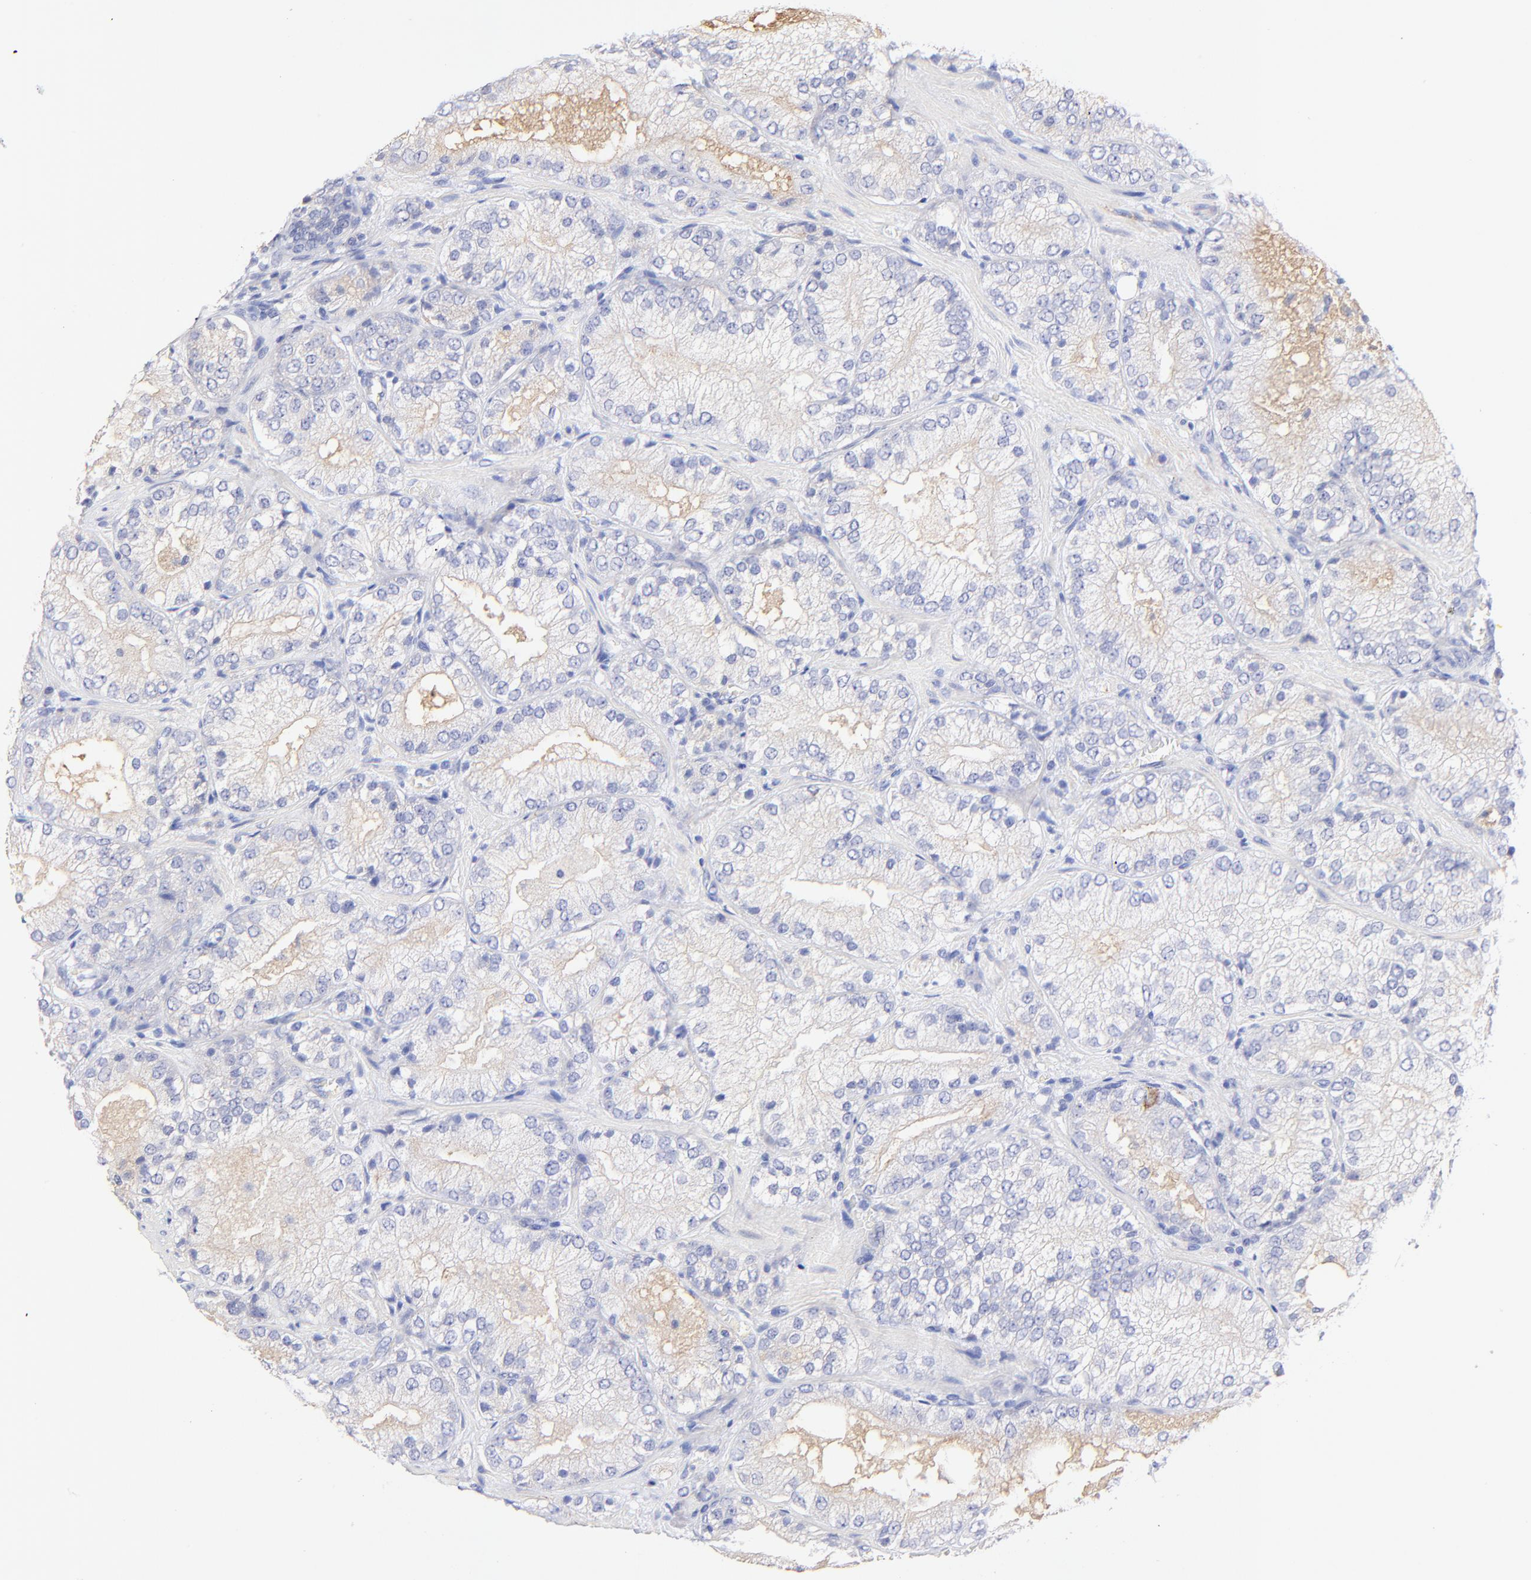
{"staining": {"intensity": "weak", "quantity": "<25%", "location": "cytoplasmic/membranous"}, "tissue": "prostate cancer", "cell_type": "Tumor cells", "image_type": "cancer", "snomed": [{"axis": "morphology", "description": "Adenocarcinoma, Low grade"}, {"axis": "topography", "description": "Prostate"}], "caption": "Human prostate low-grade adenocarcinoma stained for a protein using immunohistochemistry exhibits no positivity in tumor cells.", "gene": "RAB3A", "patient": {"sex": "male", "age": 60}}